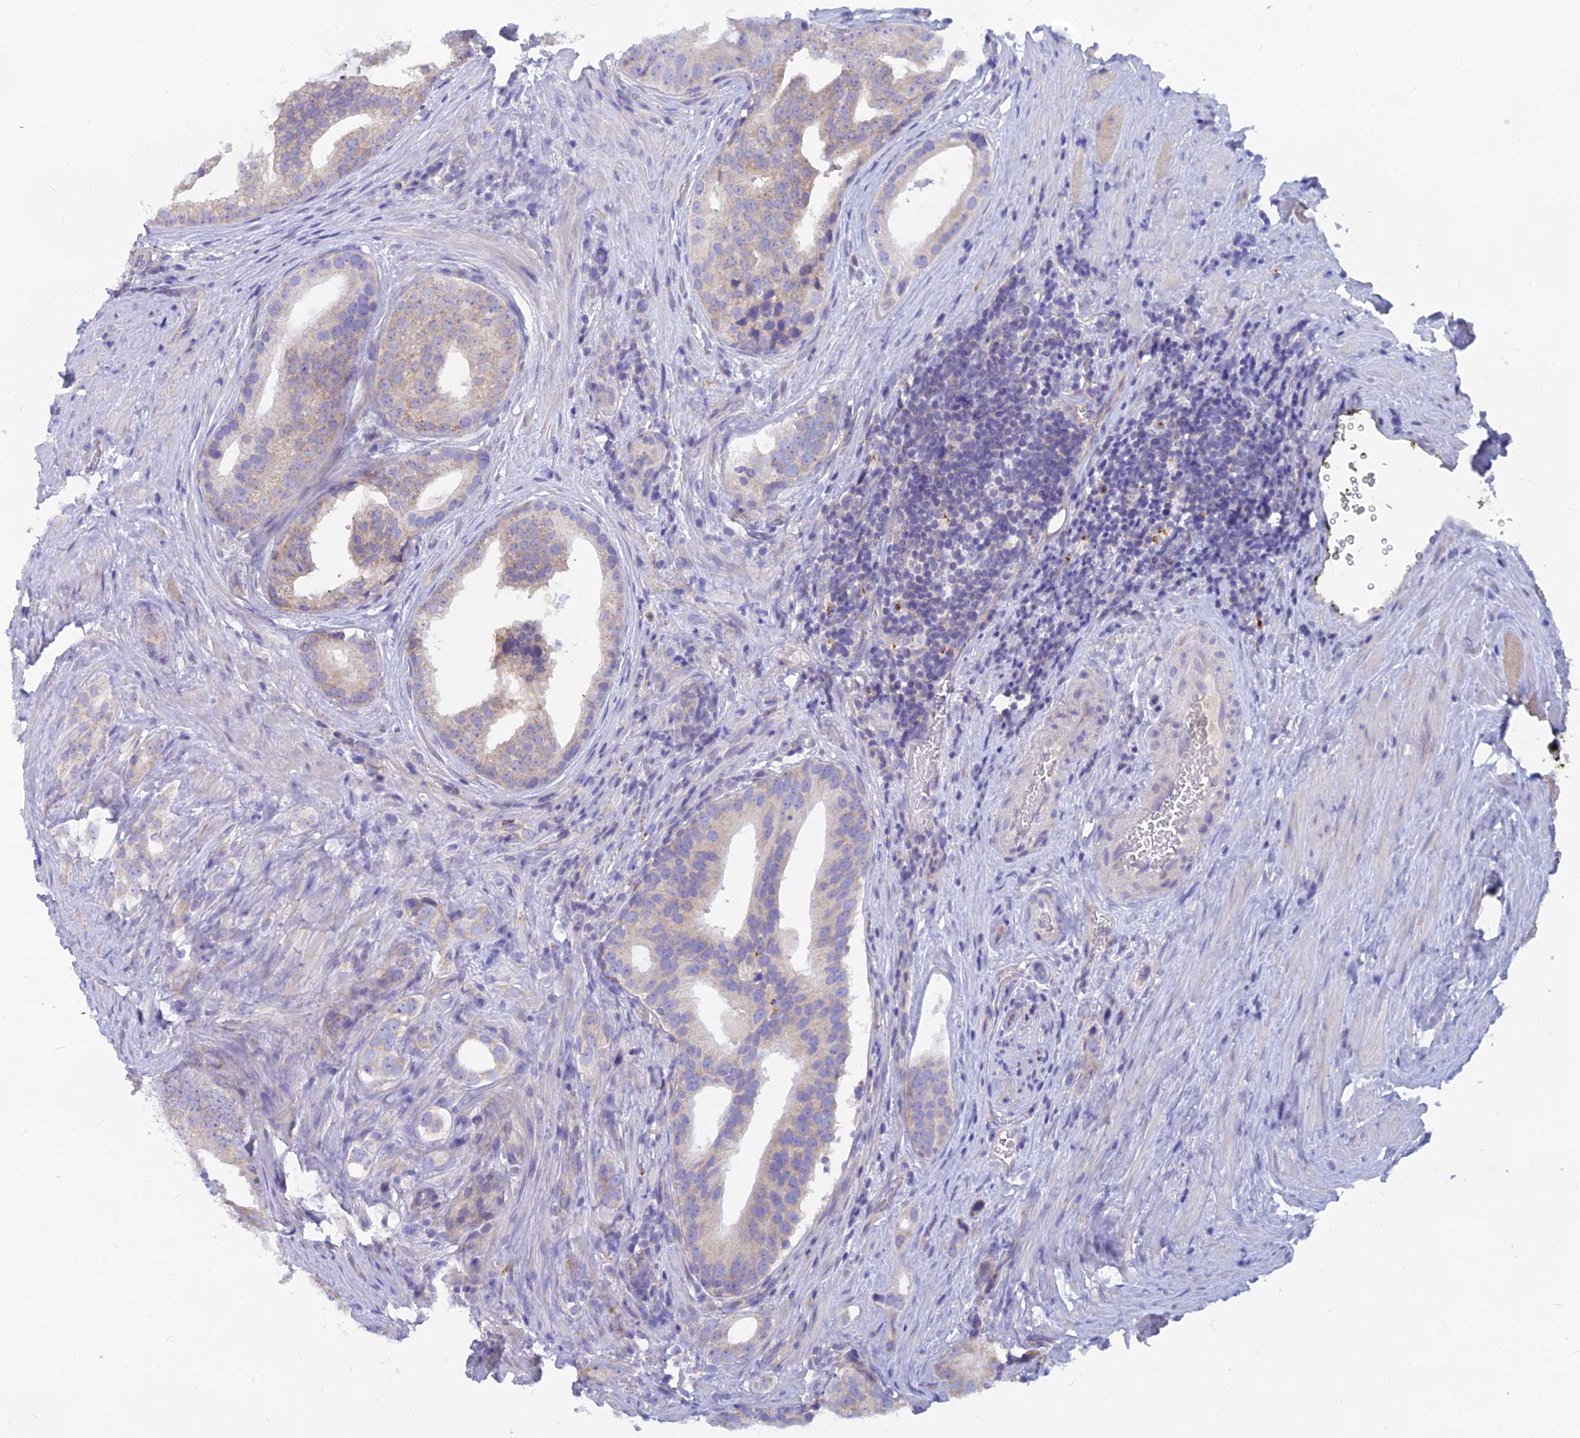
{"staining": {"intensity": "weak", "quantity": "<25%", "location": "cytoplasmic/membranous"}, "tissue": "prostate cancer", "cell_type": "Tumor cells", "image_type": "cancer", "snomed": [{"axis": "morphology", "description": "Adenocarcinoma, Low grade"}, {"axis": "topography", "description": "Prostate"}], "caption": "Immunohistochemical staining of low-grade adenocarcinoma (prostate) displays no significant expression in tumor cells.", "gene": "TMEM30B", "patient": {"sex": "male", "age": 71}}